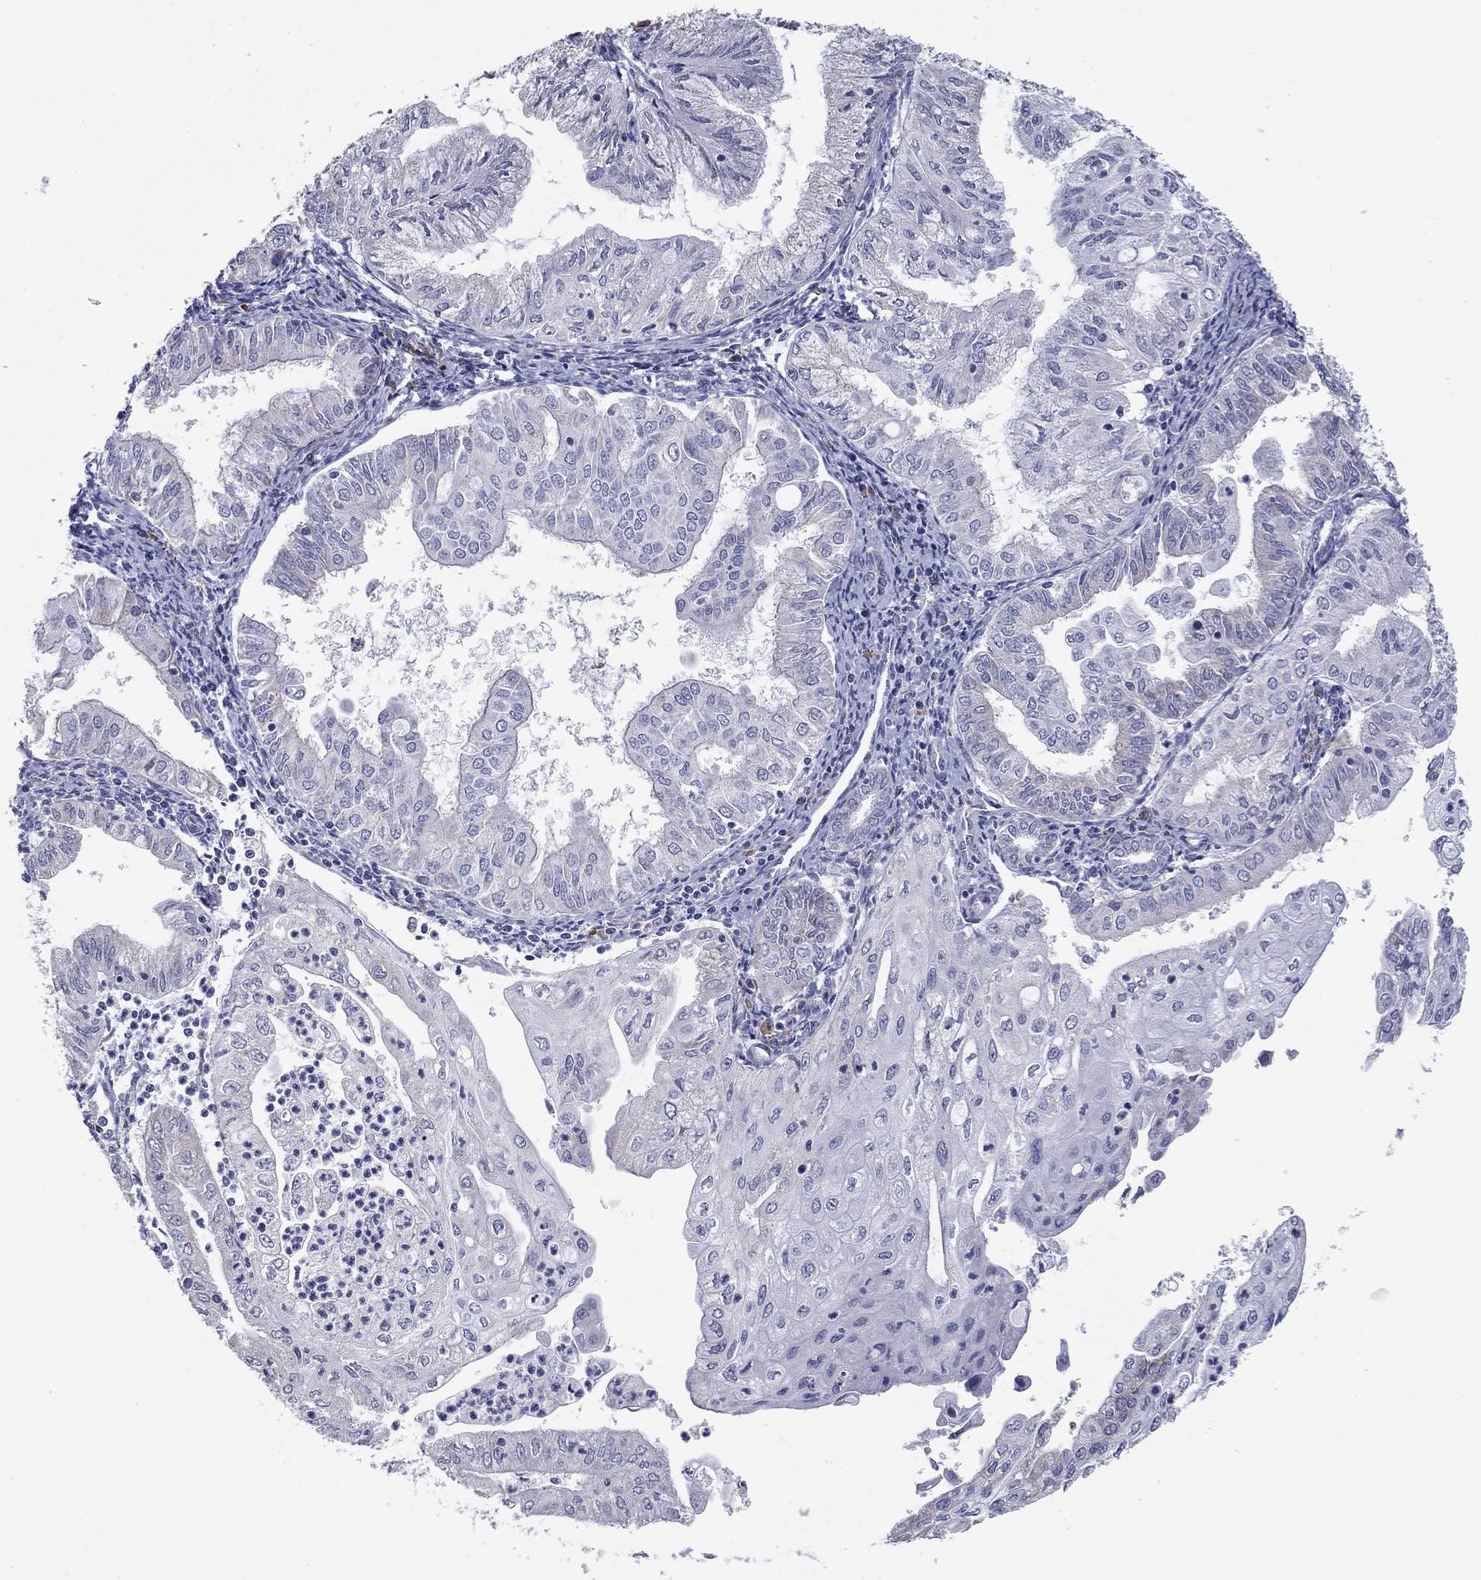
{"staining": {"intensity": "negative", "quantity": "none", "location": "none"}, "tissue": "endometrial cancer", "cell_type": "Tumor cells", "image_type": "cancer", "snomed": [{"axis": "morphology", "description": "Adenocarcinoma, NOS"}, {"axis": "topography", "description": "Endometrium"}], "caption": "Endometrial cancer (adenocarcinoma) stained for a protein using IHC exhibits no staining tumor cells.", "gene": "GRK7", "patient": {"sex": "female", "age": 56}}